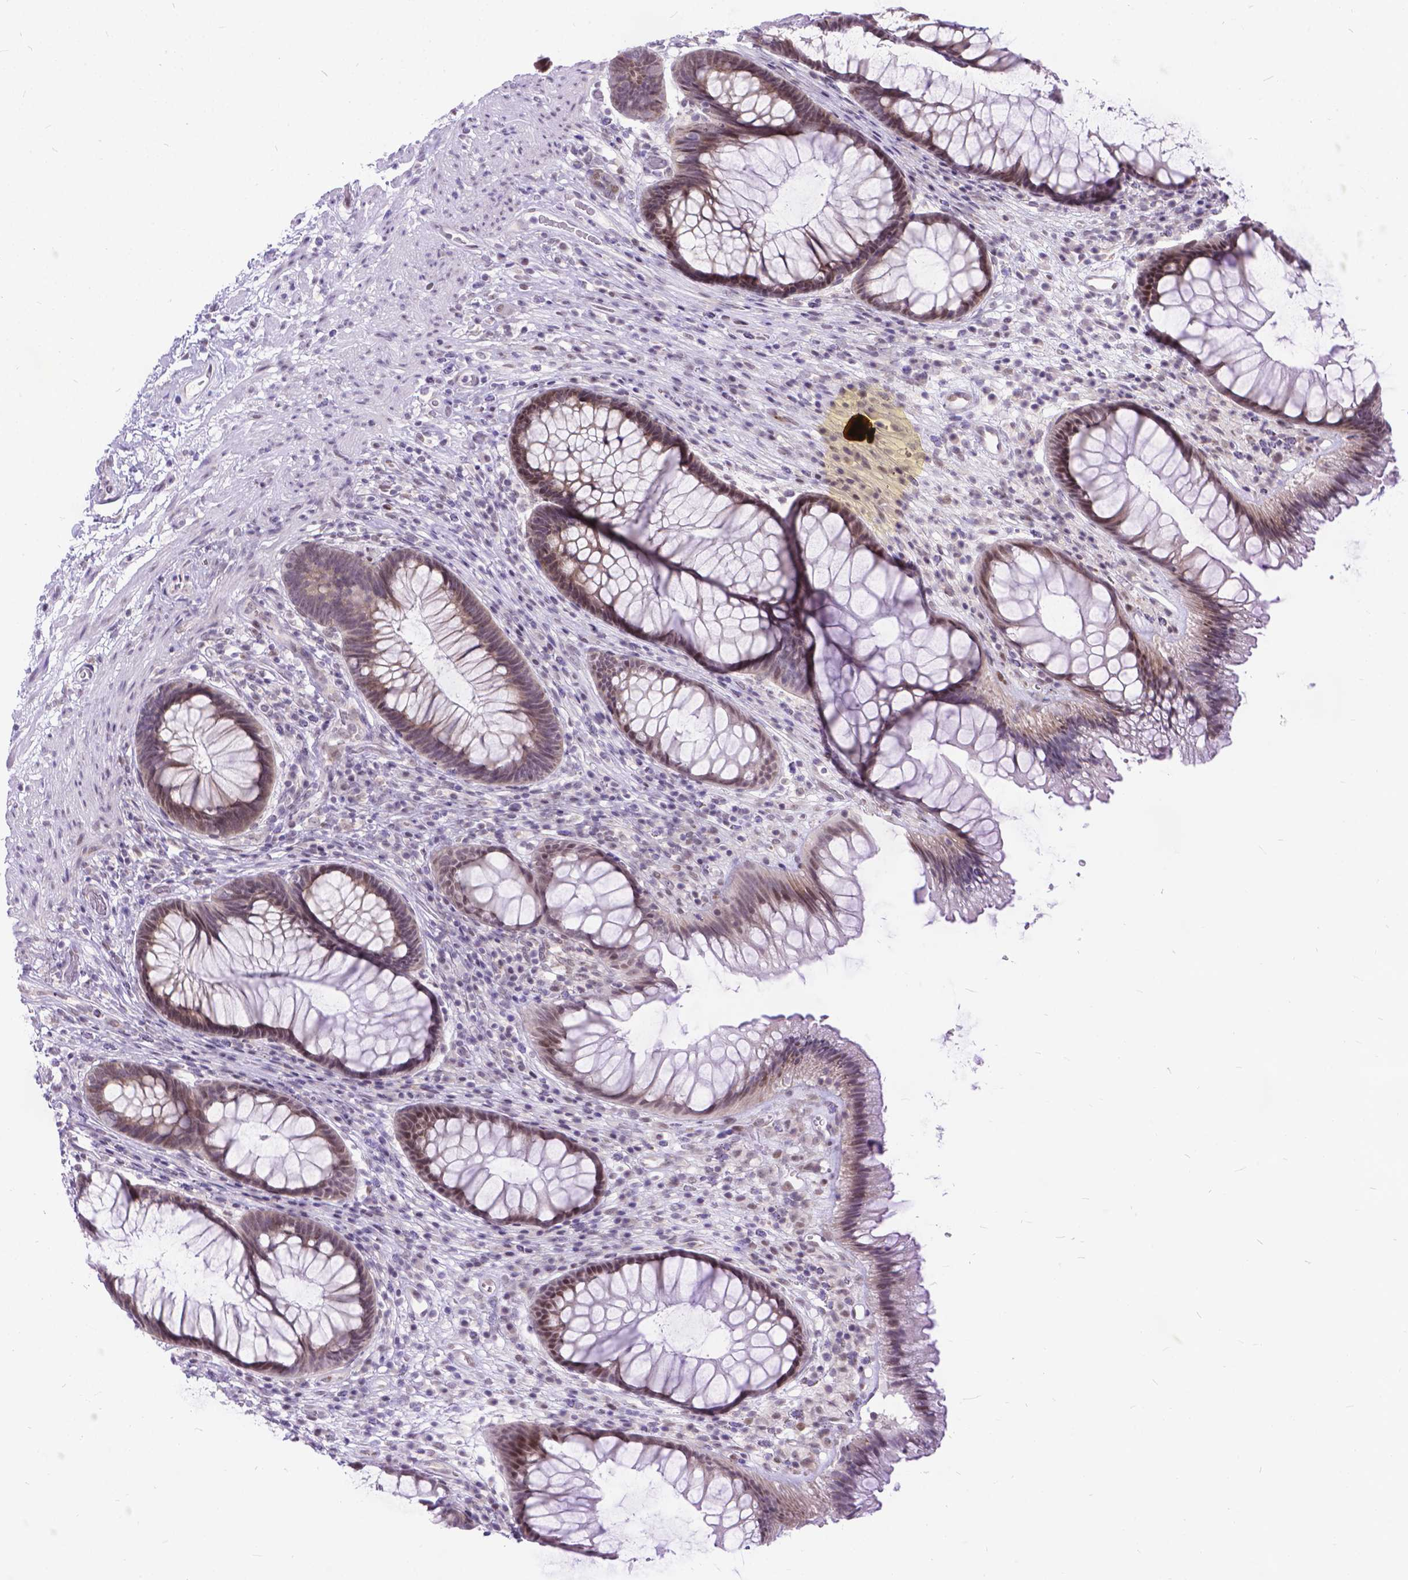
{"staining": {"intensity": "weak", "quantity": ">75%", "location": "cytoplasmic/membranous,nuclear"}, "tissue": "rectum", "cell_type": "Glandular cells", "image_type": "normal", "snomed": [{"axis": "morphology", "description": "Normal tissue, NOS"}, {"axis": "topography", "description": "Smooth muscle"}, {"axis": "topography", "description": "Rectum"}], "caption": "Immunohistochemistry (DAB) staining of benign human rectum displays weak cytoplasmic/membranous,nuclear protein expression in about >75% of glandular cells. Nuclei are stained in blue.", "gene": "FAM124B", "patient": {"sex": "male", "age": 53}}